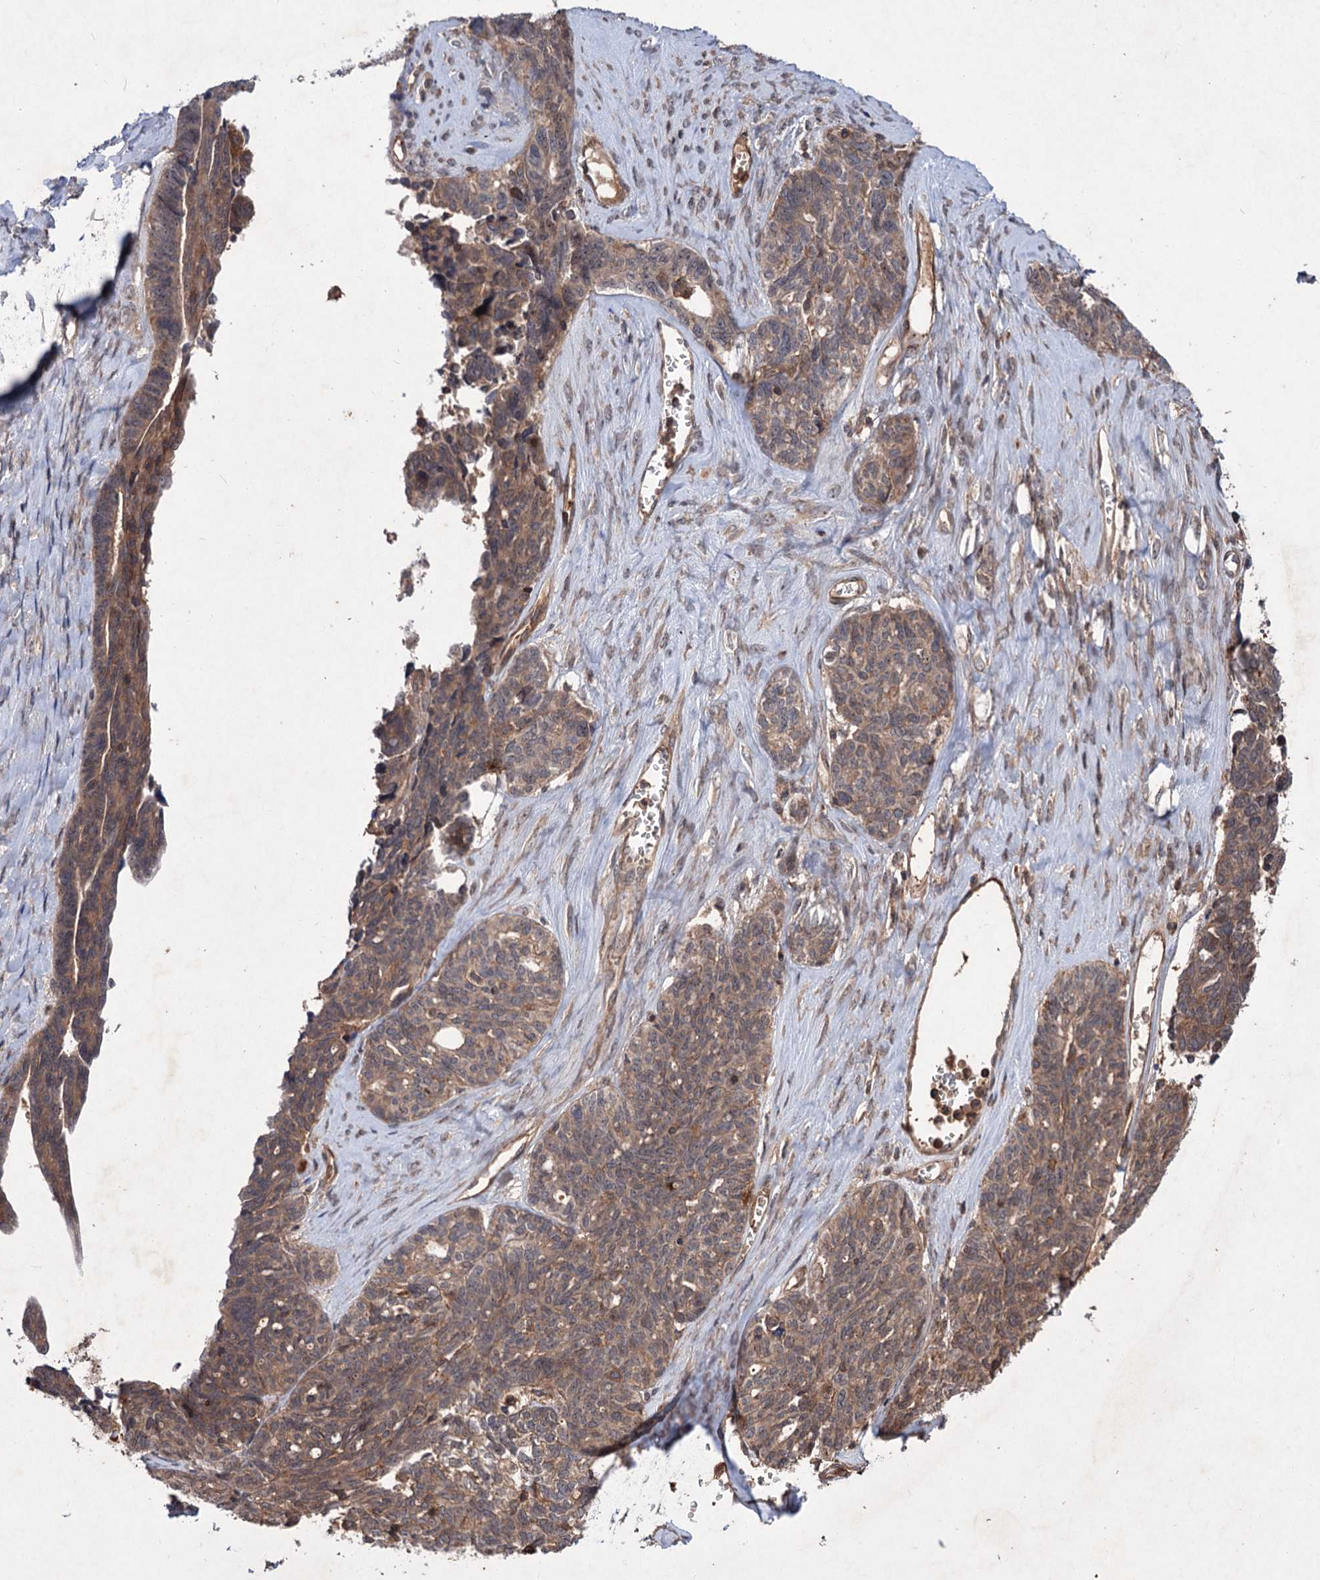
{"staining": {"intensity": "moderate", "quantity": ">75%", "location": "cytoplasmic/membranous,nuclear"}, "tissue": "ovarian cancer", "cell_type": "Tumor cells", "image_type": "cancer", "snomed": [{"axis": "morphology", "description": "Cystadenocarcinoma, serous, NOS"}, {"axis": "topography", "description": "Ovary"}], "caption": "Serous cystadenocarcinoma (ovarian) stained for a protein (brown) shows moderate cytoplasmic/membranous and nuclear positive staining in approximately >75% of tumor cells.", "gene": "ADK", "patient": {"sex": "female", "age": 79}}